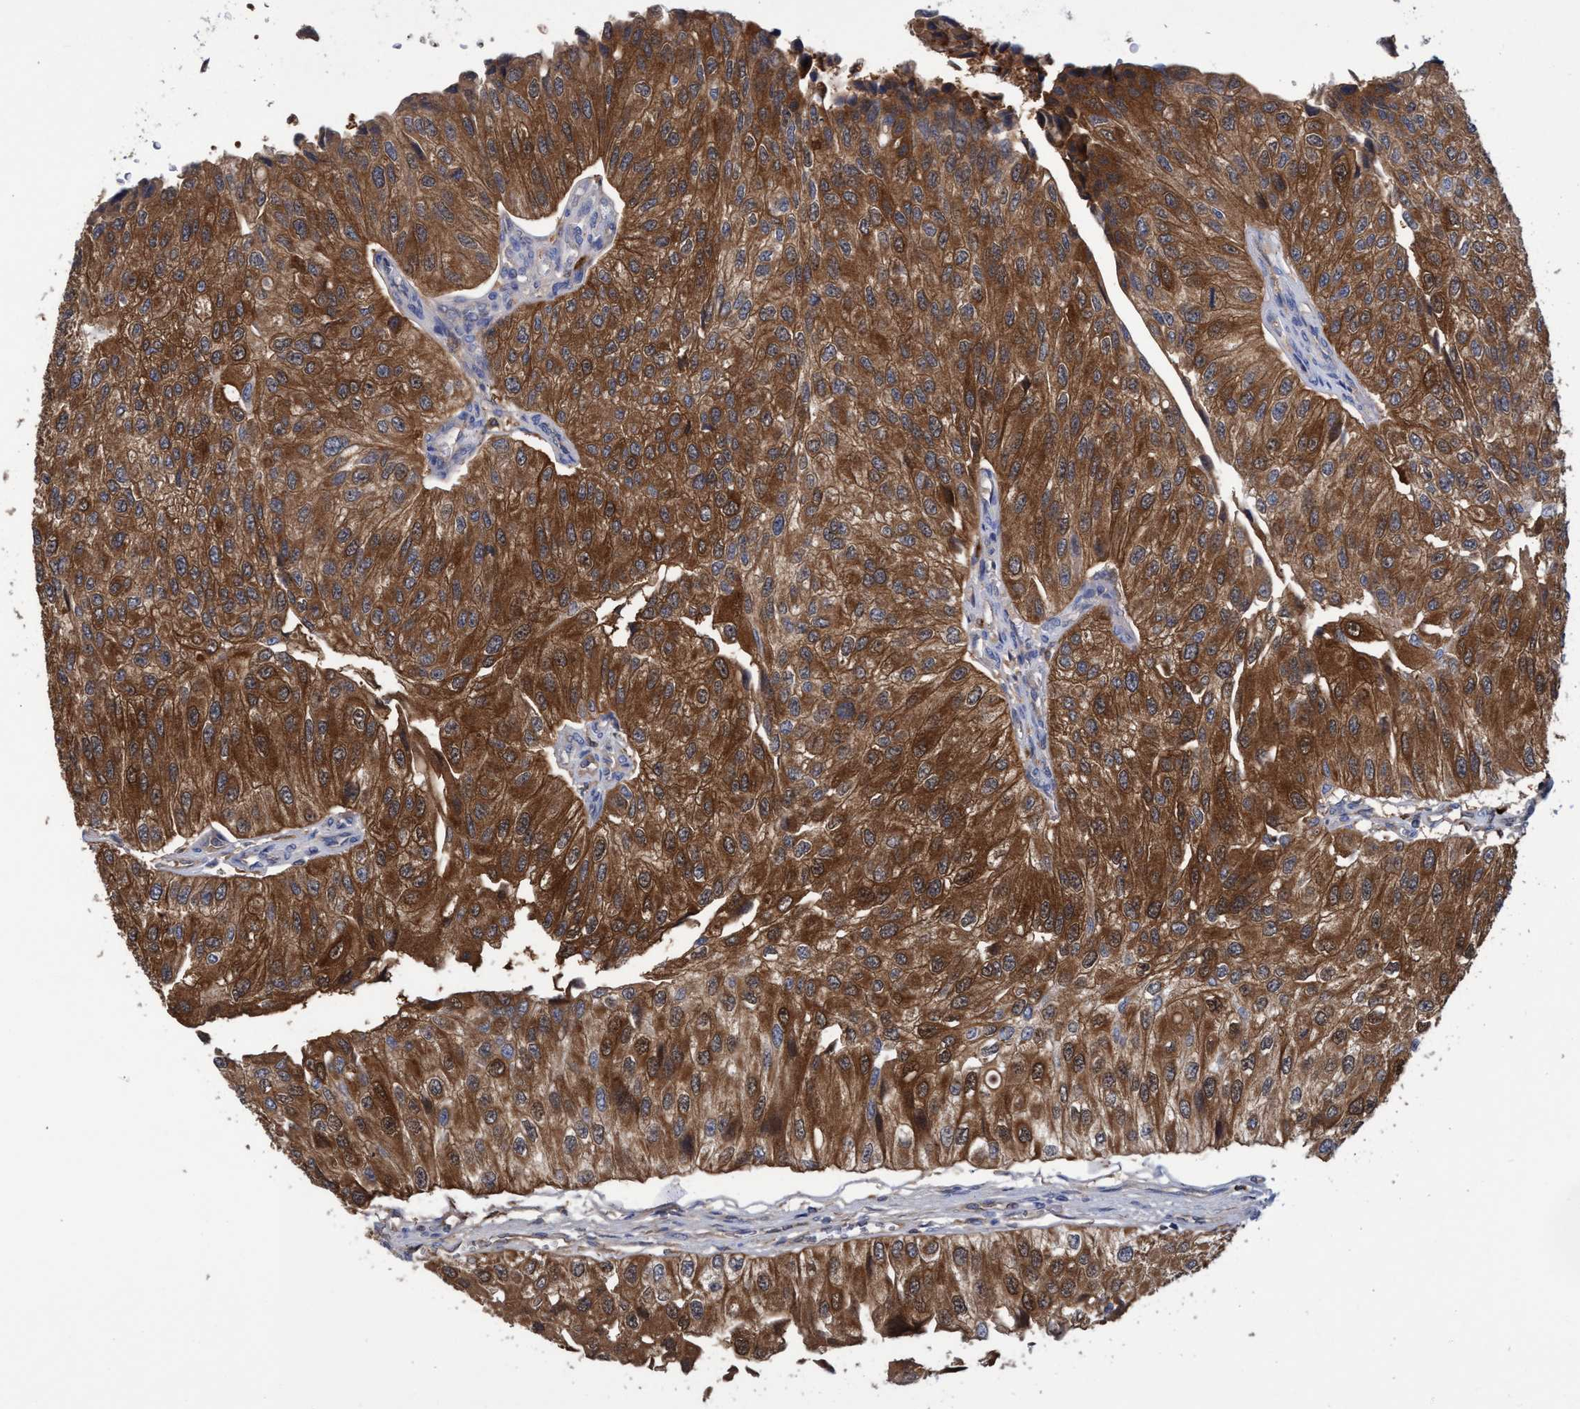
{"staining": {"intensity": "strong", "quantity": "25%-75%", "location": "cytoplasmic/membranous"}, "tissue": "urothelial cancer", "cell_type": "Tumor cells", "image_type": "cancer", "snomed": [{"axis": "morphology", "description": "Urothelial carcinoma, High grade"}, {"axis": "topography", "description": "Kidney"}, {"axis": "topography", "description": "Urinary bladder"}], "caption": "Immunohistochemical staining of human urothelial cancer displays high levels of strong cytoplasmic/membranous positivity in approximately 25%-75% of tumor cells.", "gene": "PNPO", "patient": {"sex": "male", "age": 77}}